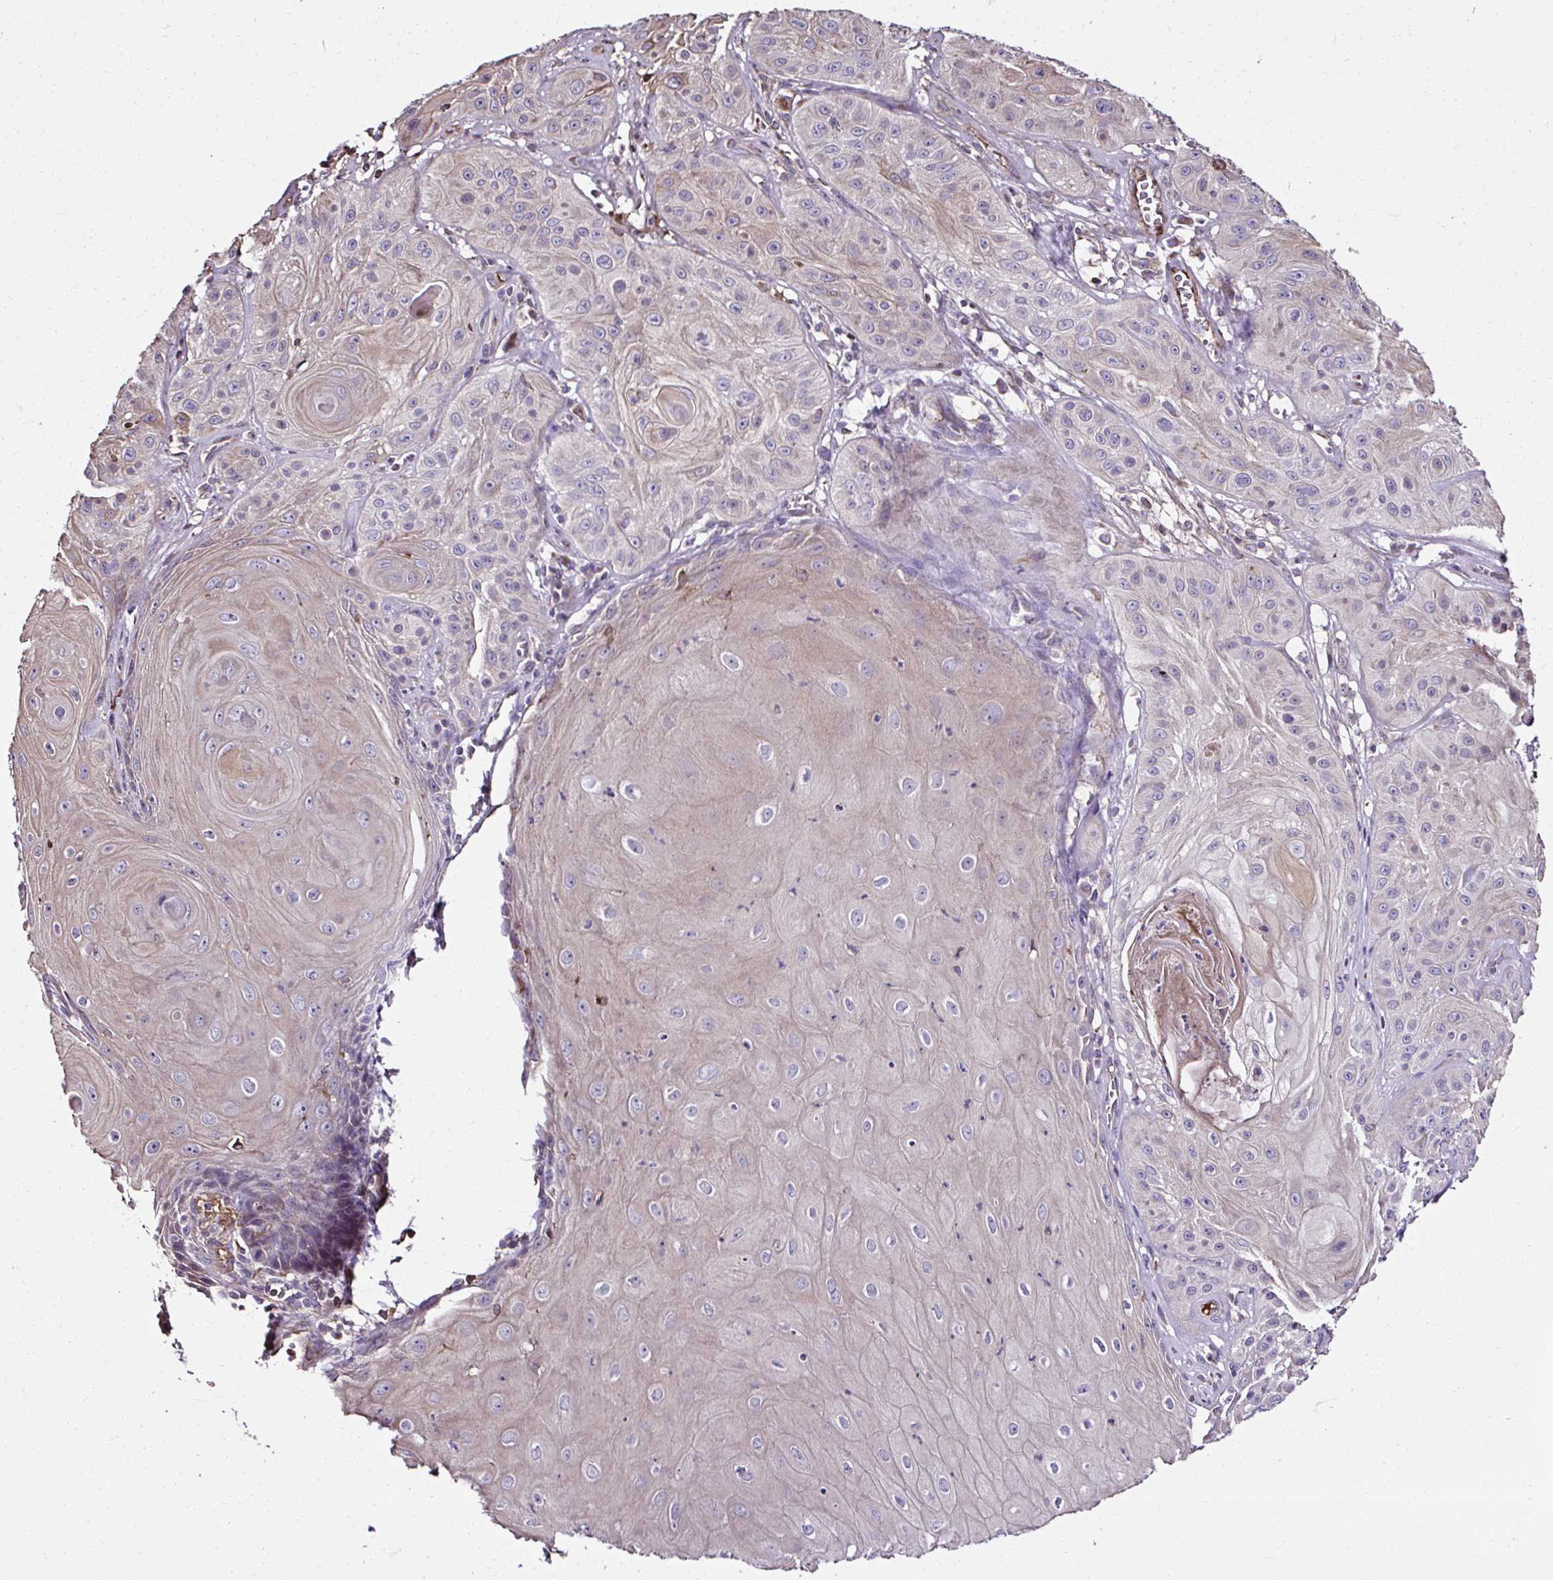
{"staining": {"intensity": "negative", "quantity": "none", "location": "none"}, "tissue": "skin cancer", "cell_type": "Tumor cells", "image_type": "cancer", "snomed": [{"axis": "morphology", "description": "Squamous cell carcinoma, NOS"}, {"axis": "topography", "description": "Skin"}], "caption": "This is an IHC image of skin cancer (squamous cell carcinoma). There is no positivity in tumor cells.", "gene": "CCDC85C", "patient": {"sex": "male", "age": 85}}